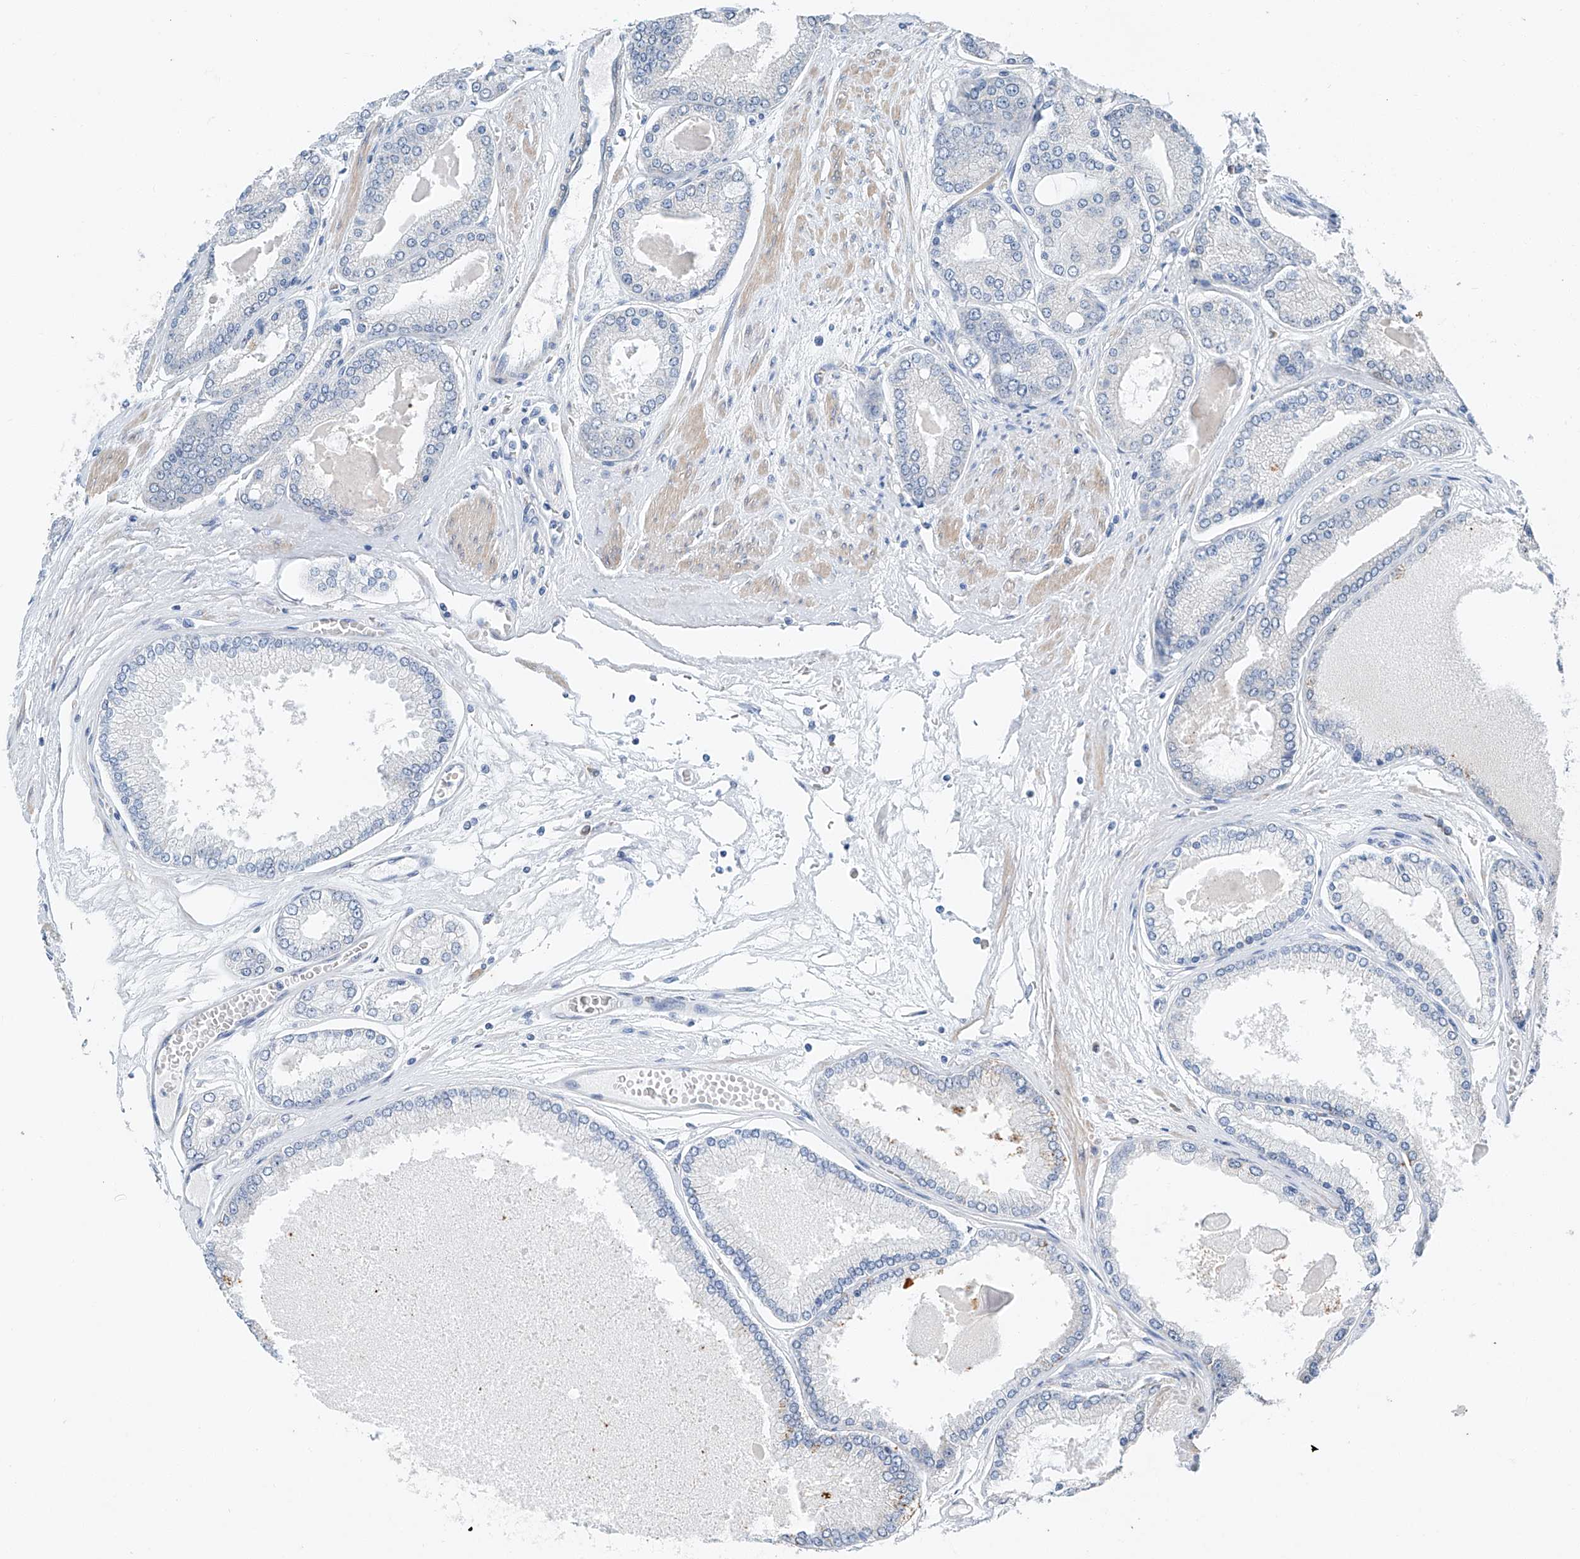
{"staining": {"intensity": "negative", "quantity": "none", "location": "none"}, "tissue": "prostate cancer", "cell_type": "Tumor cells", "image_type": "cancer", "snomed": [{"axis": "morphology", "description": "Adenocarcinoma, High grade"}, {"axis": "topography", "description": "Prostate"}], "caption": "Tumor cells show no significant protein expression in adenocarcinoma (high-grade) (prostate).", "gene": "CTDP1", "patient": {"sex": "male", "age": 59}}